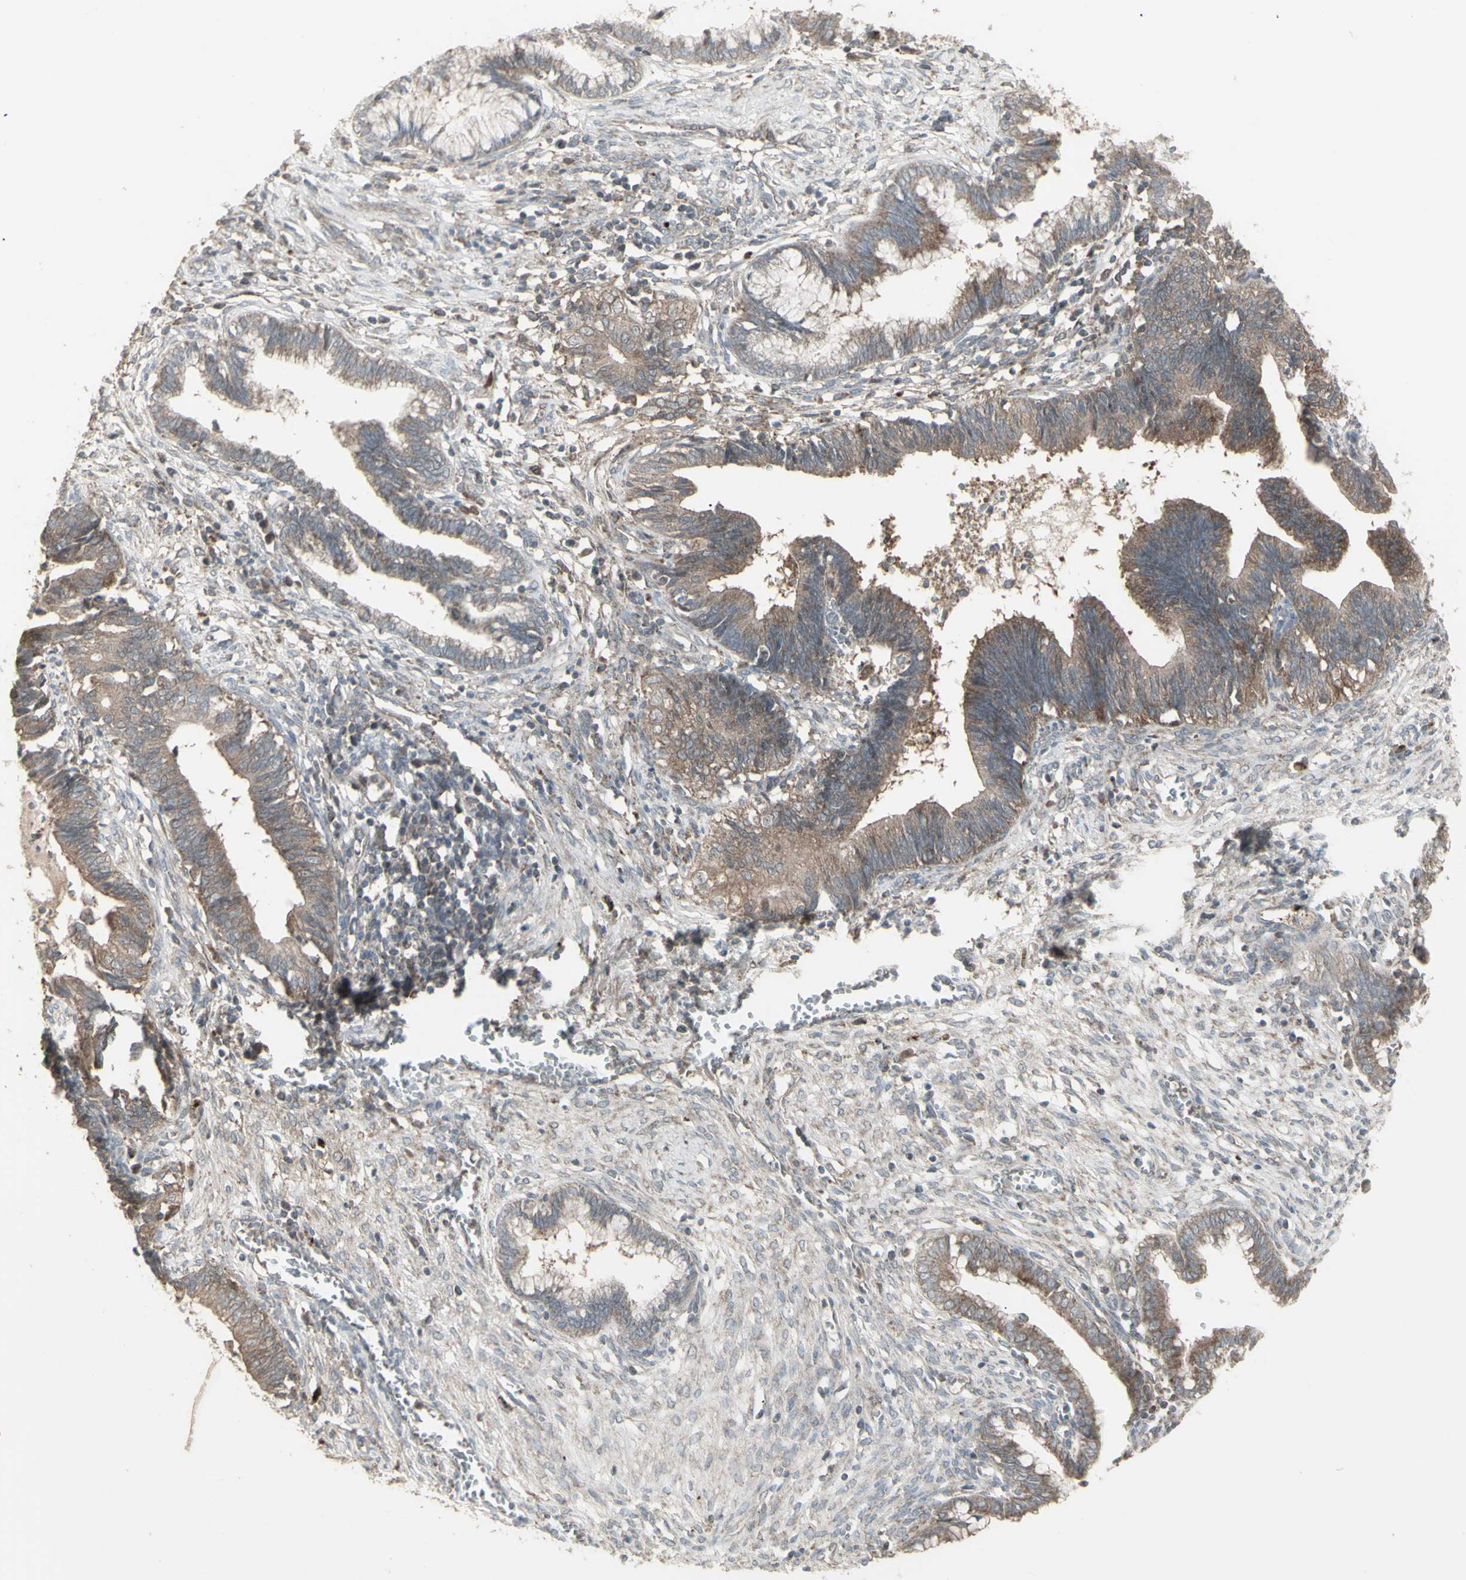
{"staining": {"intensity": "moderate", "quantity": ">75%", "location": "cytoplasmic/membranous"}, "tissue": "cervical cancer", "cell_type": "Tumor cells", "image_type": "cancer", "snomed": [{"axis": "morphology", "description": "Adenocarcinoma, NOS"}, {"axis": "topography", "description": "Cervix"}], "caption": "Human cervical adenocarcinoma stained with a protein marker demonstrates moderate staining in tumor cells.", "gene": "RNASEL", "patient": {"sex": "female", "age": 44}}